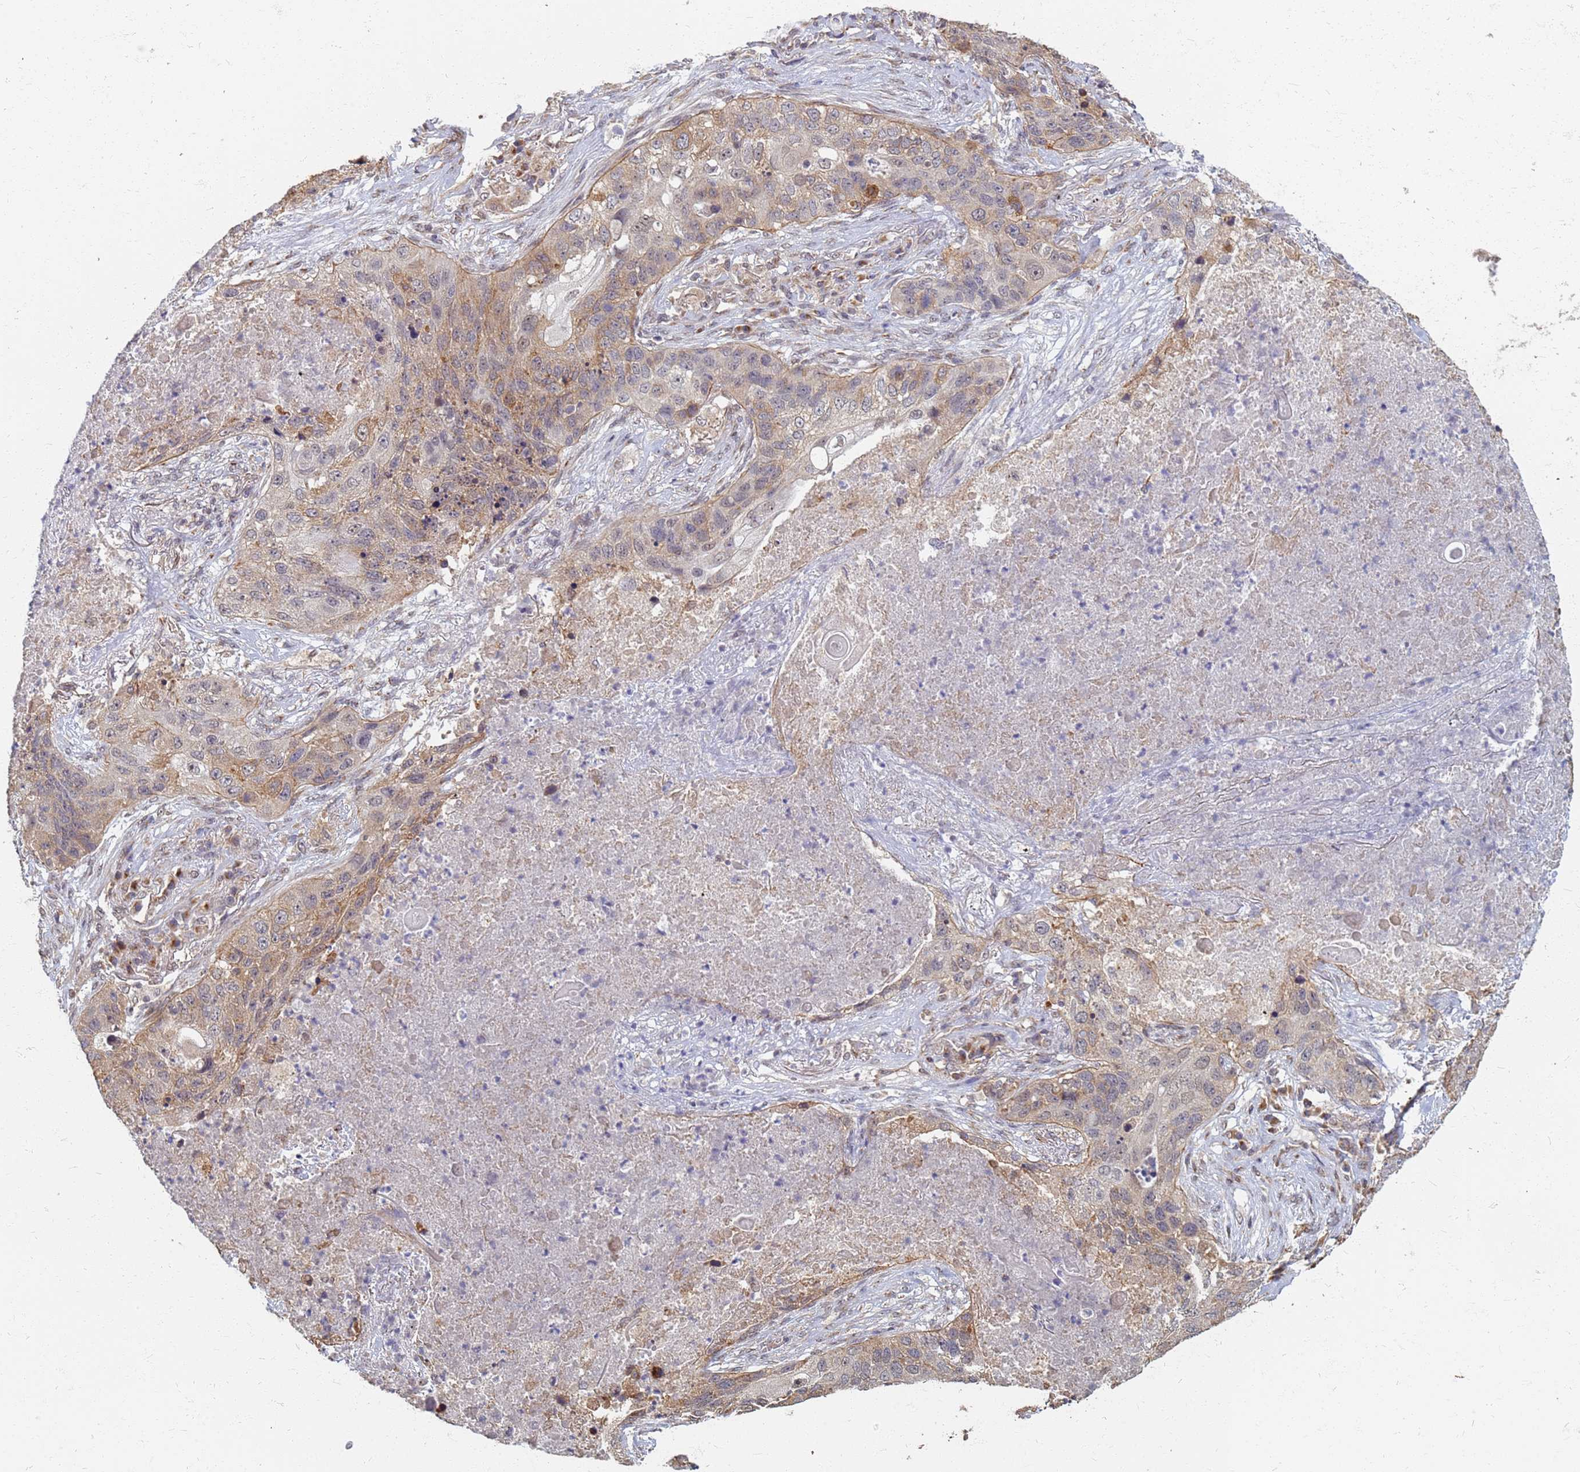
{"staining": {"intensity": "moderate", "quantity": "25%-75%", "location": "cytoplasmic/membranous"}, "tissue": "lung cancer", "cell_type": "Tumor cells", "image_type": "cancer", "snomed": [{"axis": "morphology", "description": "Squamous cell carcinoma, NOS"}, {"axis": "topography", "description": "Lung"}], "caption": "Squamous cell carcinoma (lung) tissue demonstrates moderate cytoplasmic/membranous staining in about 25%-75% of tumor cells", "gene": "ITGB4", "patient": {"sex": "female", "age": 63}}